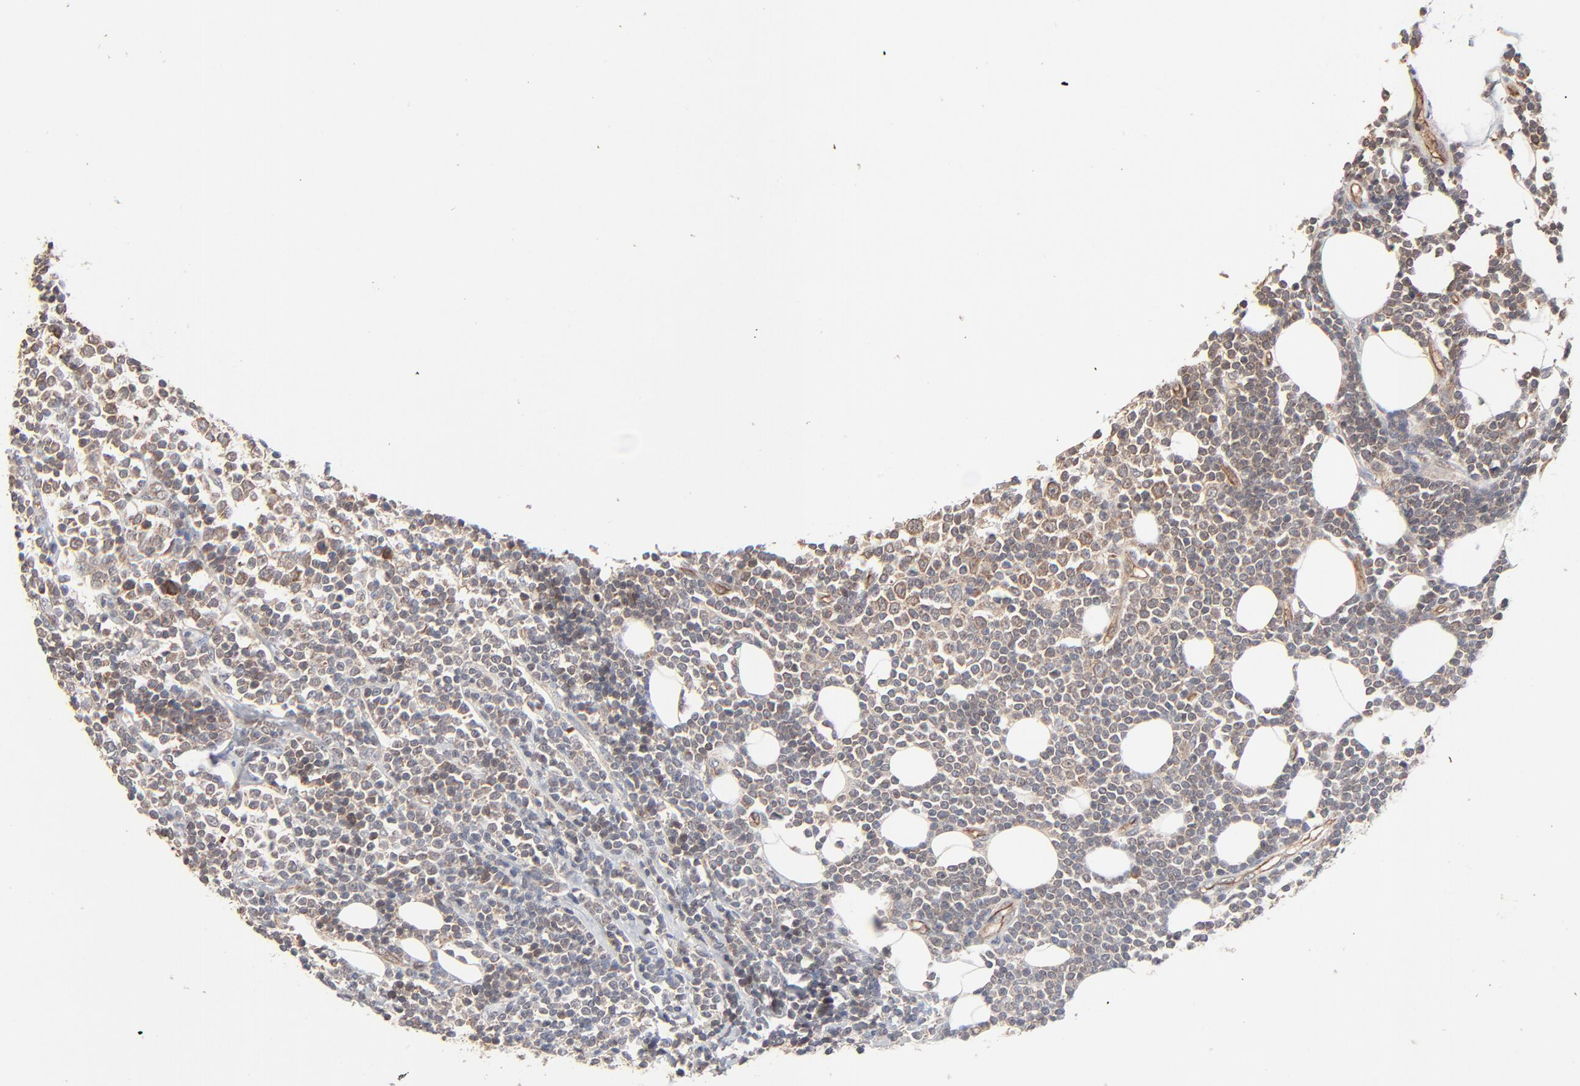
{"staining": {"intensity": "weak", "quantity": "25%-75%", "location": "cytoplasmic/membranous"}, "tissue": "lymphoma", "cell_type": "Tumor cells", "image_type": "cancer", "snomed": [{"axis": "morphology", "description": "Malignant lymphoma, non-Hodgkin's type, Low grade"}, {"axis": "topography", "description": "Soft tissue"}], "caption": "Immunohistochemical staining of malignant lymphoma, non-Hodgkin's type (low-grade) shows weak cytoplasmic/membranous protein staining in approximately 25%-75% of tumor cells. (Stains: DAB (3,3'-diaminobenzidine) in brown, nuclei in blue, Microscopy: brightfield microscopy at high magnification).", "gene": "ABLIM3", "patient": {"sex": "male", "age": 92}}